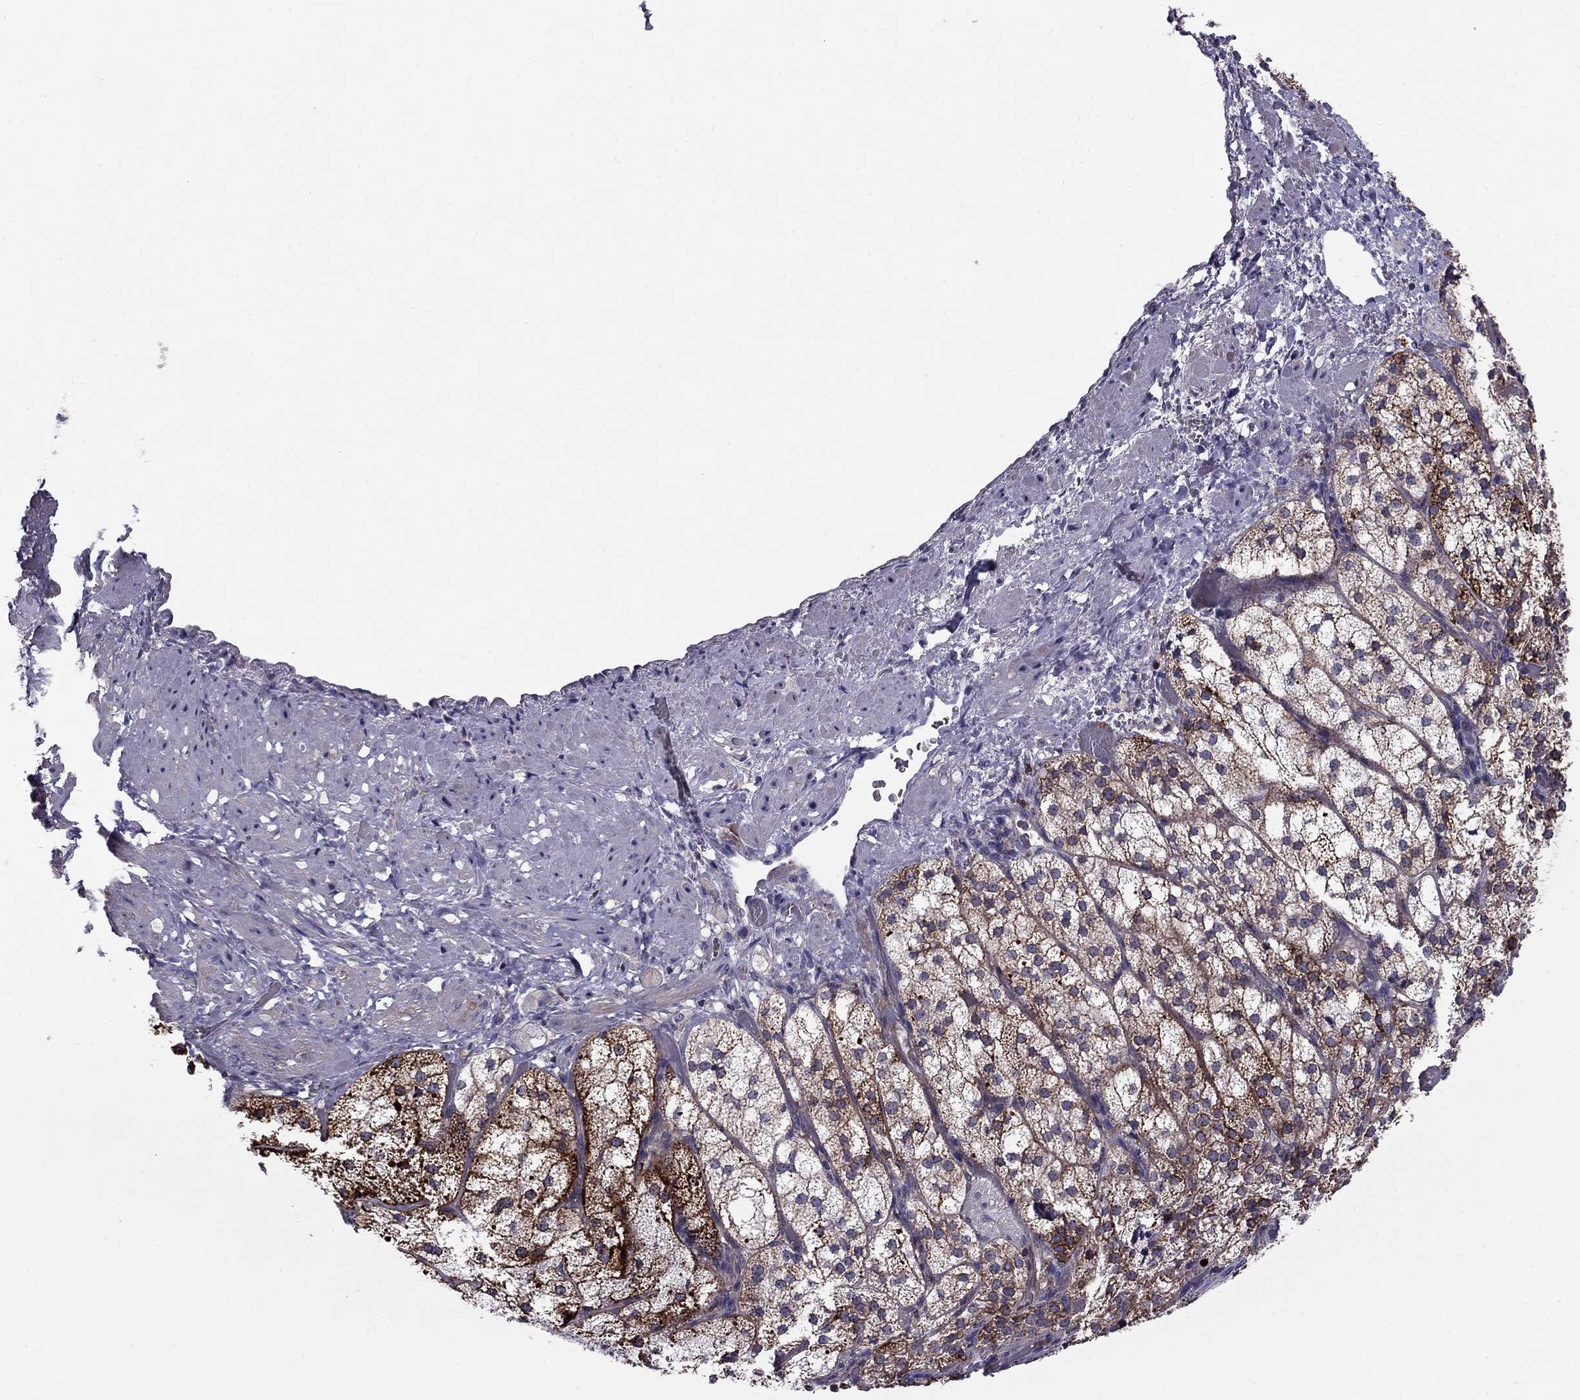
{"staining": {"intensity": "strong", "quantity": "25%-75%", "location": "cytoplasmic/membranous"}, "tissue": "adrenal gland", "cell_type": "Glandular cells", "image_type": "normal", "snomed": [{"axis": "morphology", "description": "Normal tissue, NOS"}, {"axis": "topography", "description": "Adrenal gland"}], "caption": "High-magnification brightfield microscopy of benign adrenal gland stained with DAB (3,3'-diaminobenzidine) (brown) and counterstained with hematoxylin (blue). glandular cells exhibit strong cytoplasmic/membranous staining is identified in approximately25%-75% of cells. The protein is shown in brown color, while the nuclei are stained blue.", "gene": "ALG6", "patient": {"sex": "female", "age": 60}}